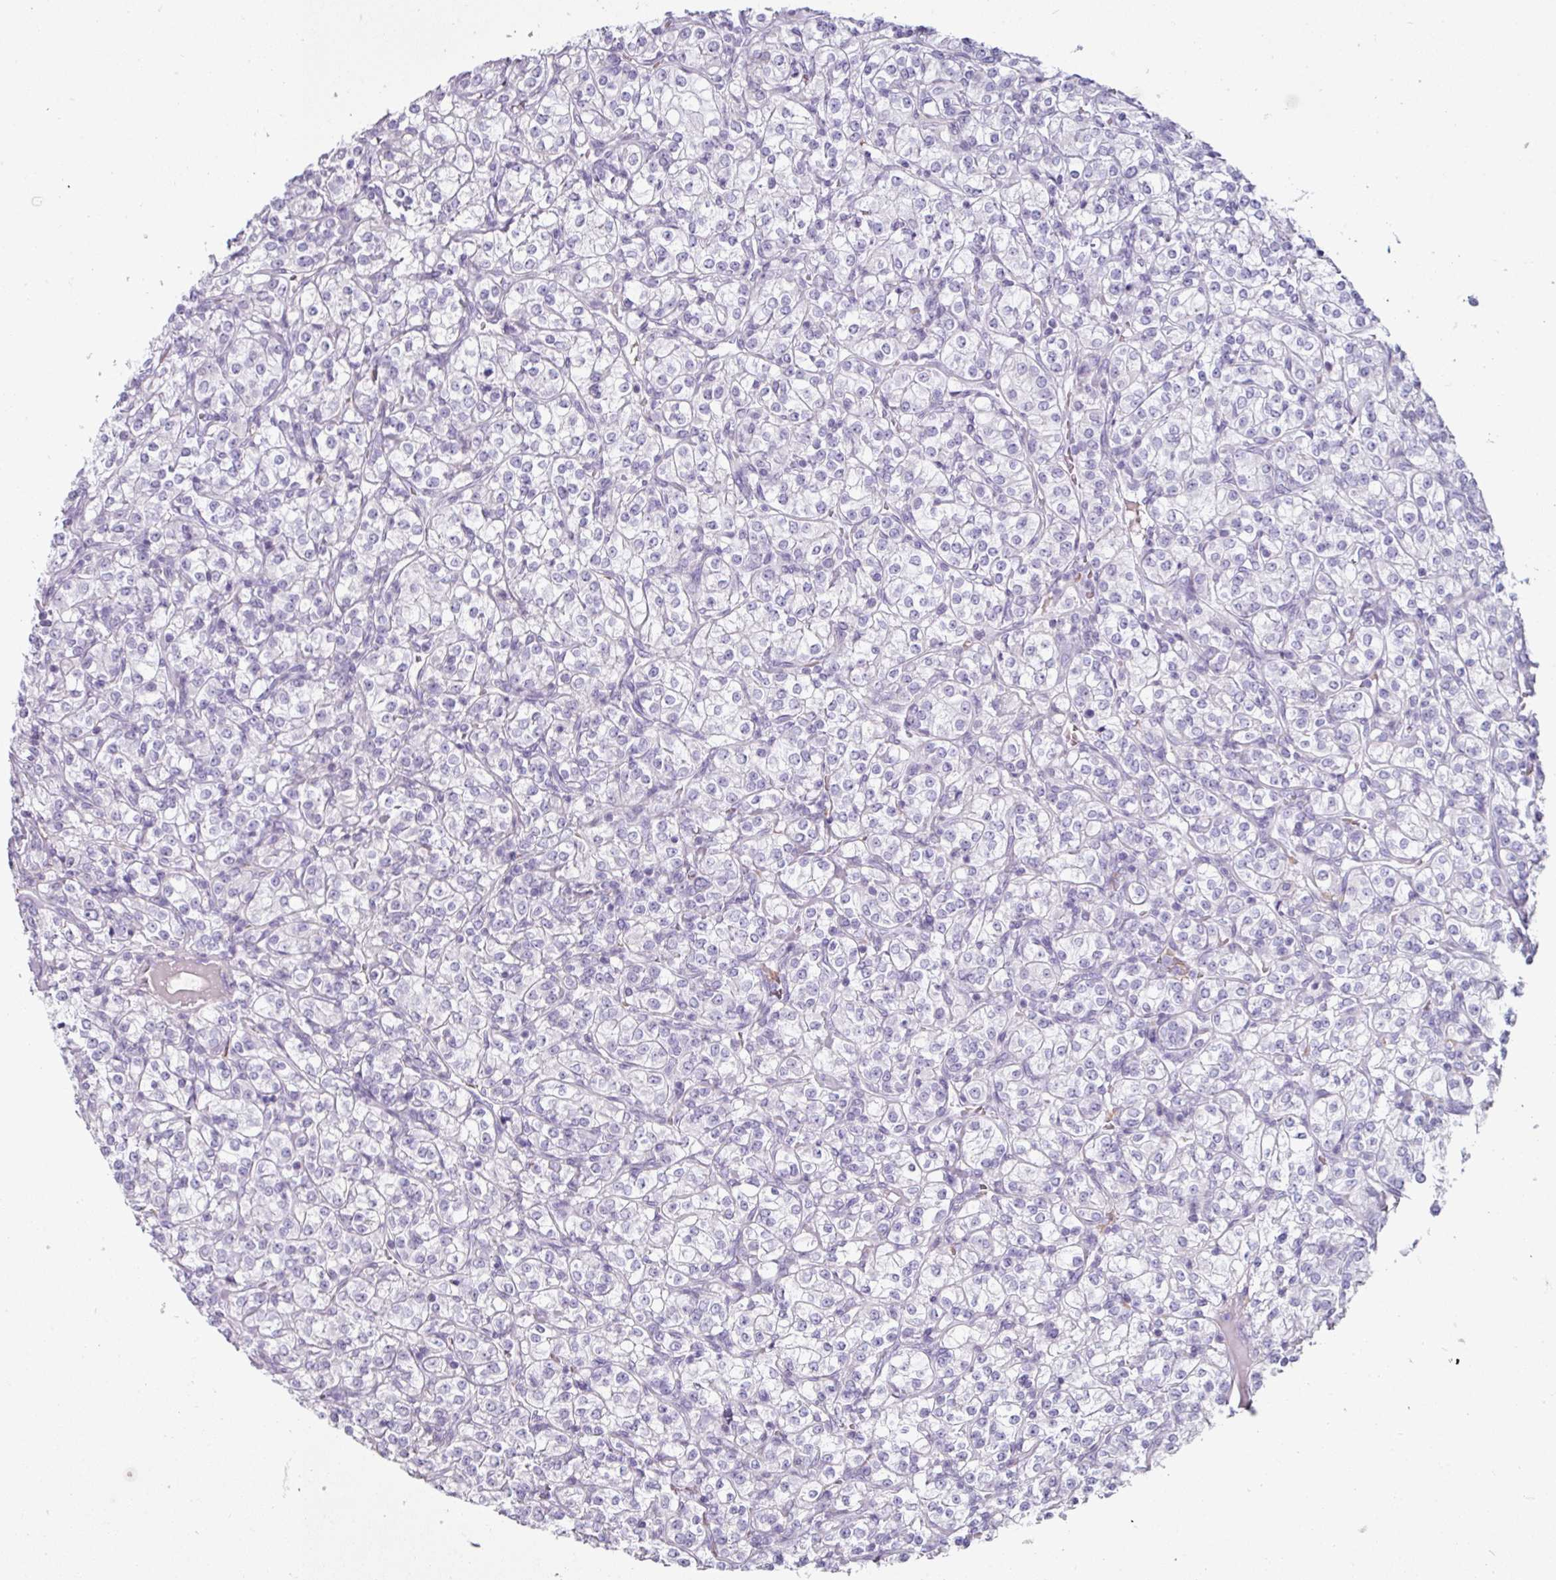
{"staining": {"intensity": "negative", "quantity": "none", "location": "none"}, "tissue": "renal cancer", "cell_type": "Tumor cells", "image_type": "cancer", "snomed": [{"axis": "morphology", "description": "Adenocarcinoma, NOS"}, {"axis": "topography", "description": "Kidney"}], "caption": "A photomicrograph of renal cancer stained for a protein exhibits no brown staining in tumor cells.", "gene": "CLCA1", "patient": {"sex": "male", "age": 77}}